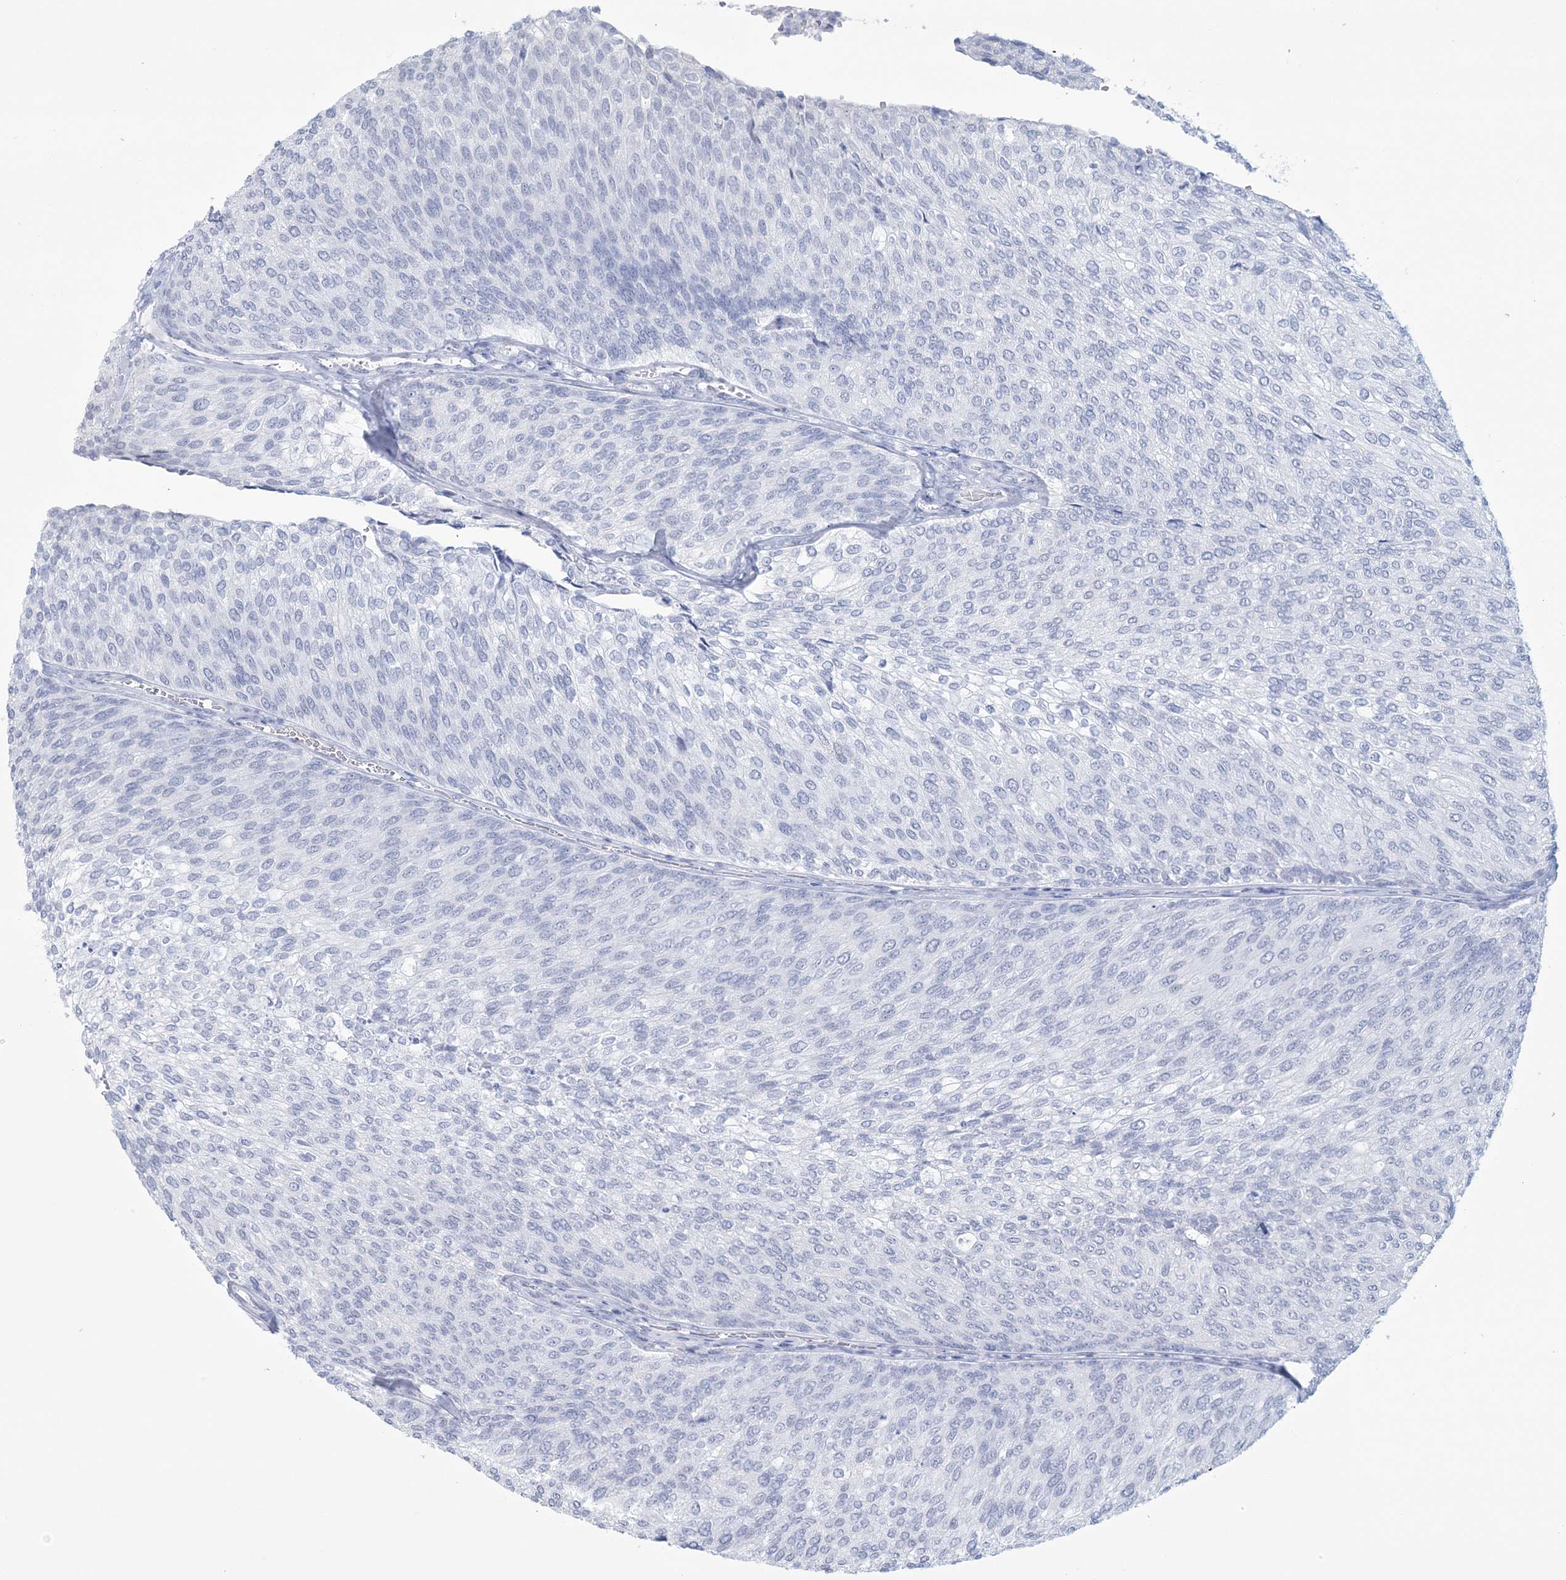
{"staining": {"intensity": "negative", "quantity": "none", "location": "none"}, "tissue": "urothelial cancer", "cell_type": "Tumor cells", "image_type": "cancer", "snomed": [{"axis": "morphology", "description": "Urothelial carcinoma, Low grade"}, {"axis": "topography", "description": "Urinary bladder"}], "caption": "Immunohistochemical staining of urothelial carcinoma (low-grade) demonstrates no significant staining in tumor cells. (Stains: DAB IHC with hematoxylin counter stain, Microscopy: brightfield microscopy at high magnification).", "gene": "DPCD", "patient": {"sex": "female", "age": 79}}